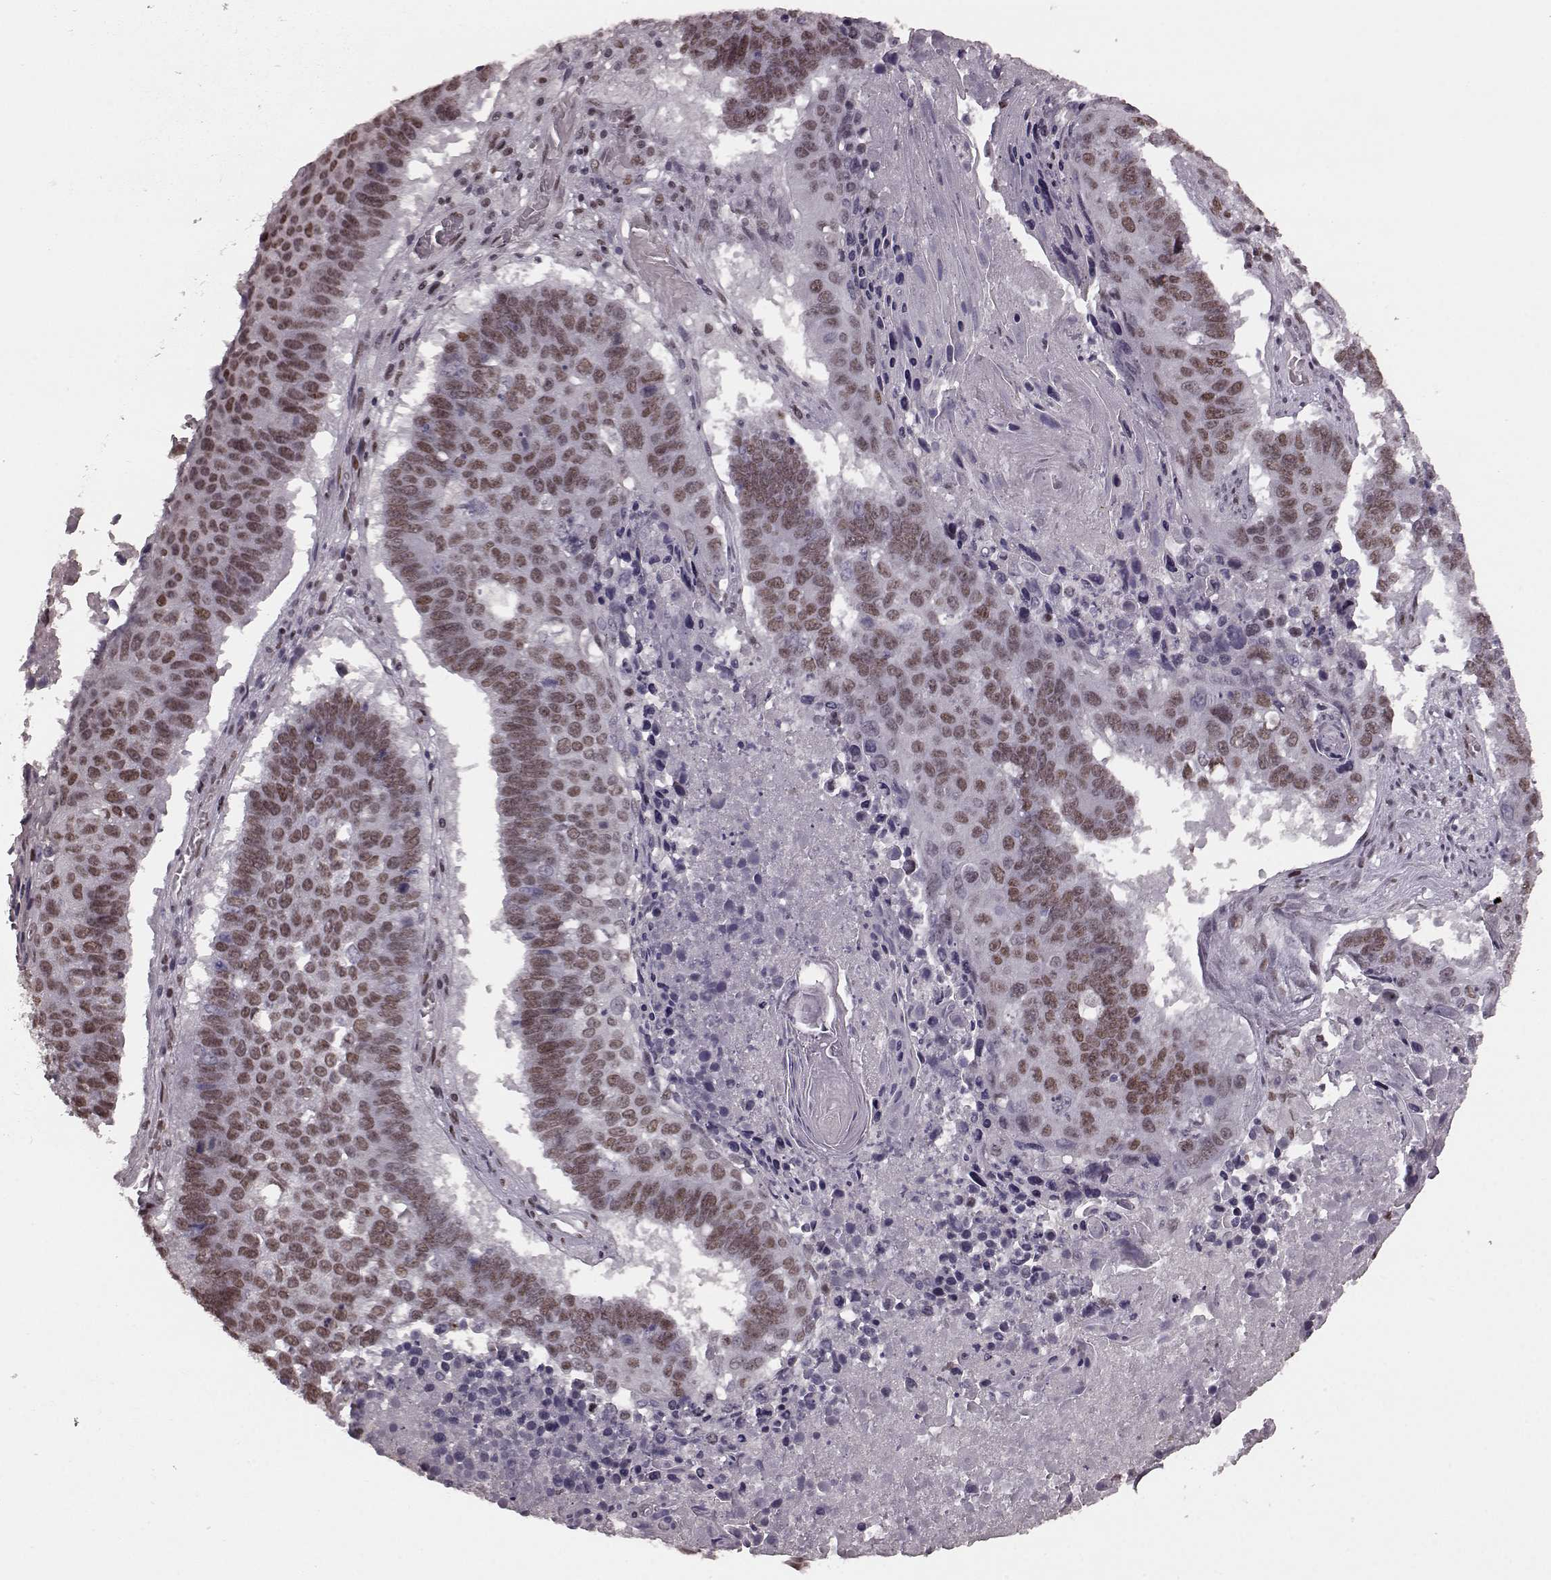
{"staining": {"intensity": "moderate", "quantity": ">75%", "location": "nuclear"}, "tissue": "lung cancer", "cell_type": "Tumor cells", "image_type": "cancer", "snomed": [{"axis": "morphology", "description": "Squamous cell carcinoma, NOS"}, {"axis": "topography", "description": "Lung"}], "caption": "Lung squamous cell carcinoma stained with a brown dye shows moderate nuclear positive positivity in approximately >75% of tumor cells.", "gene": "NR2C1", "patient": {"sex": "male", "age": 73}}